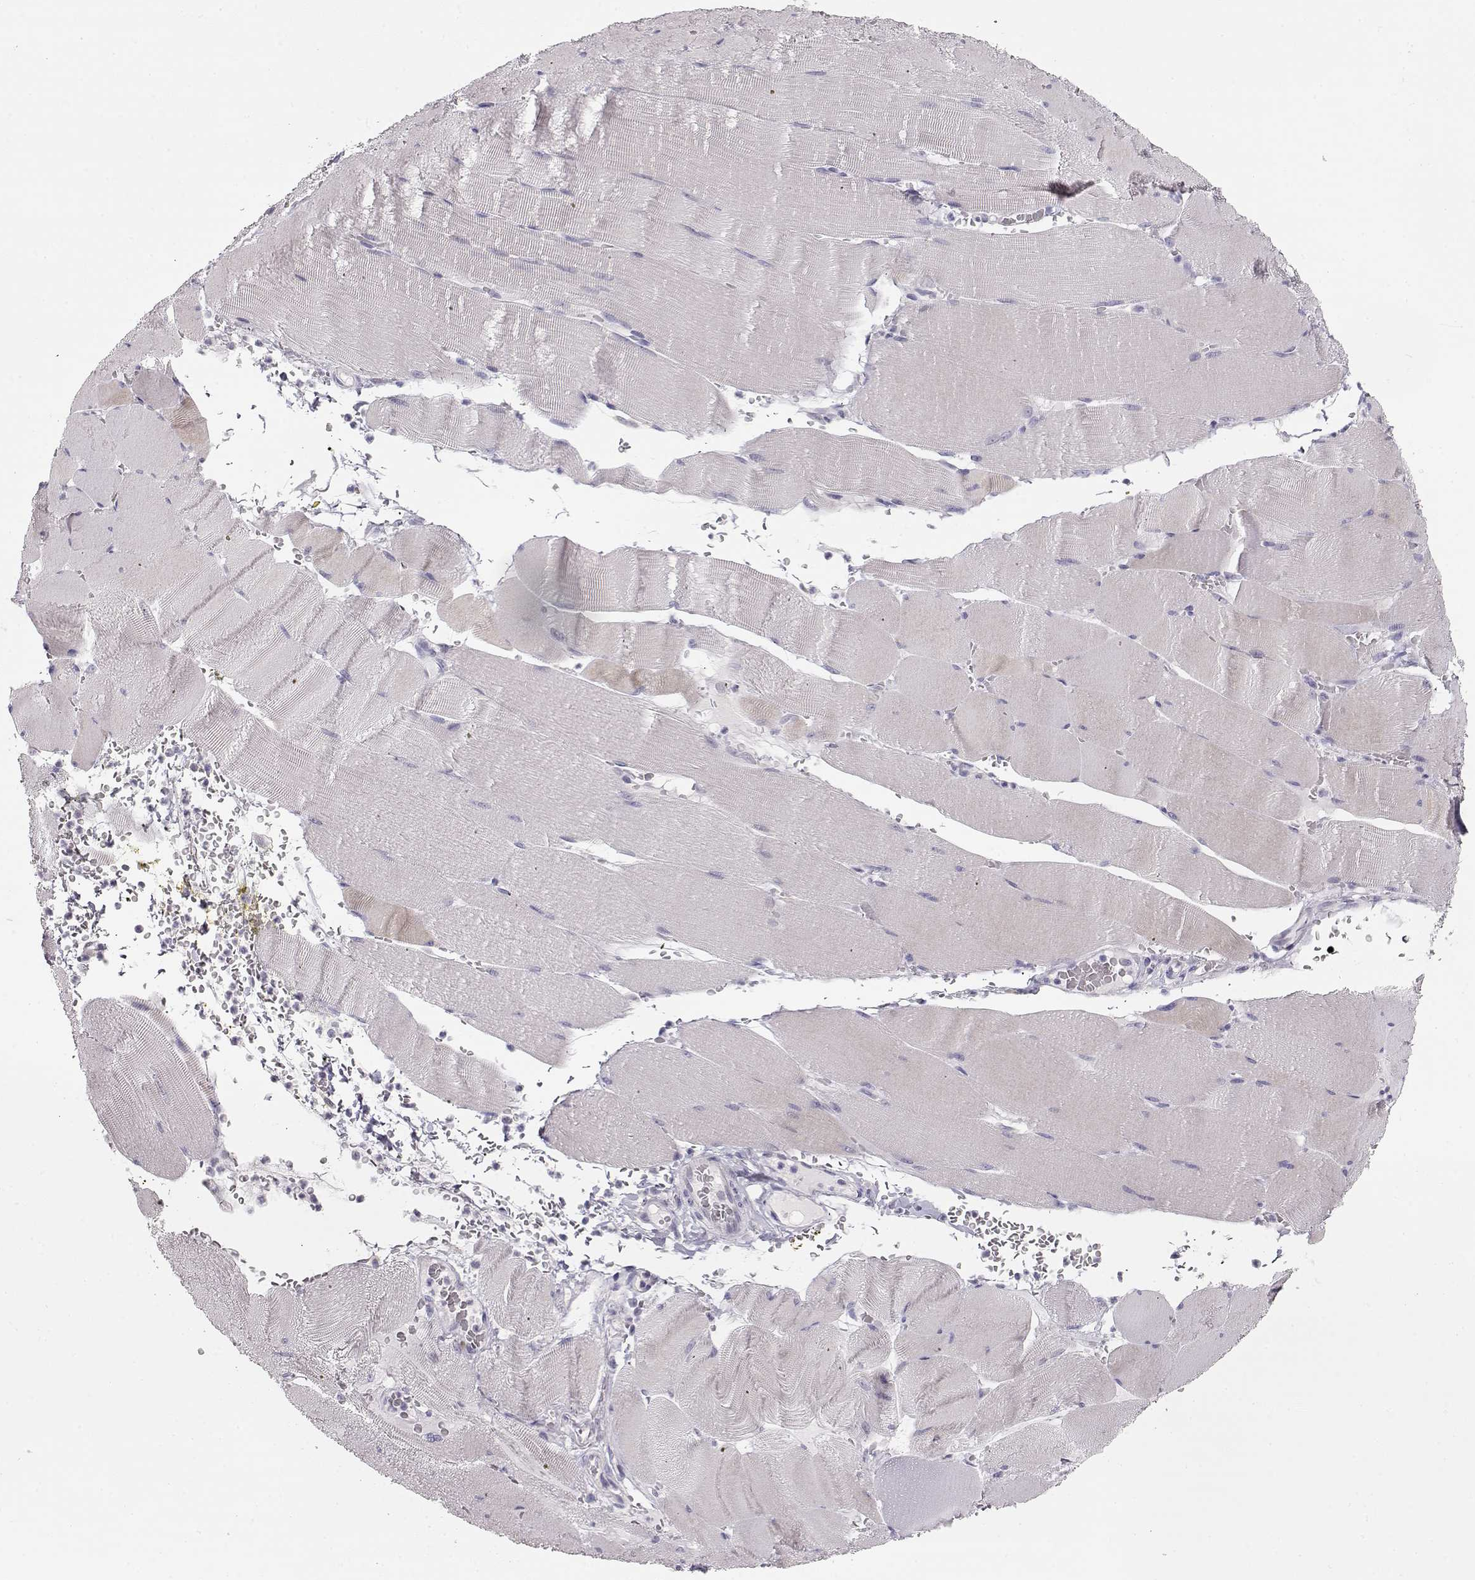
{"staining": {"intensity": "negative", "quantity": "none", "location": "none"}, "tissue": "skeletal muscle", "cell_type": "Myocytes", "image_type": "normal", "snomed": [{"axis": "morphology", "description": "Normal tissue, NOS"}, {"axis": "topography", "description": "Skeletal muscle"}], "caption": "Immunohistochemical staining of normal skeletal muscle exhibits no significant expression in myocytes. (IHC, brightfield microscopy, high magnification).", "gene": "GLIPR1L2", "patient": {"sex": "male", "age": 56}}